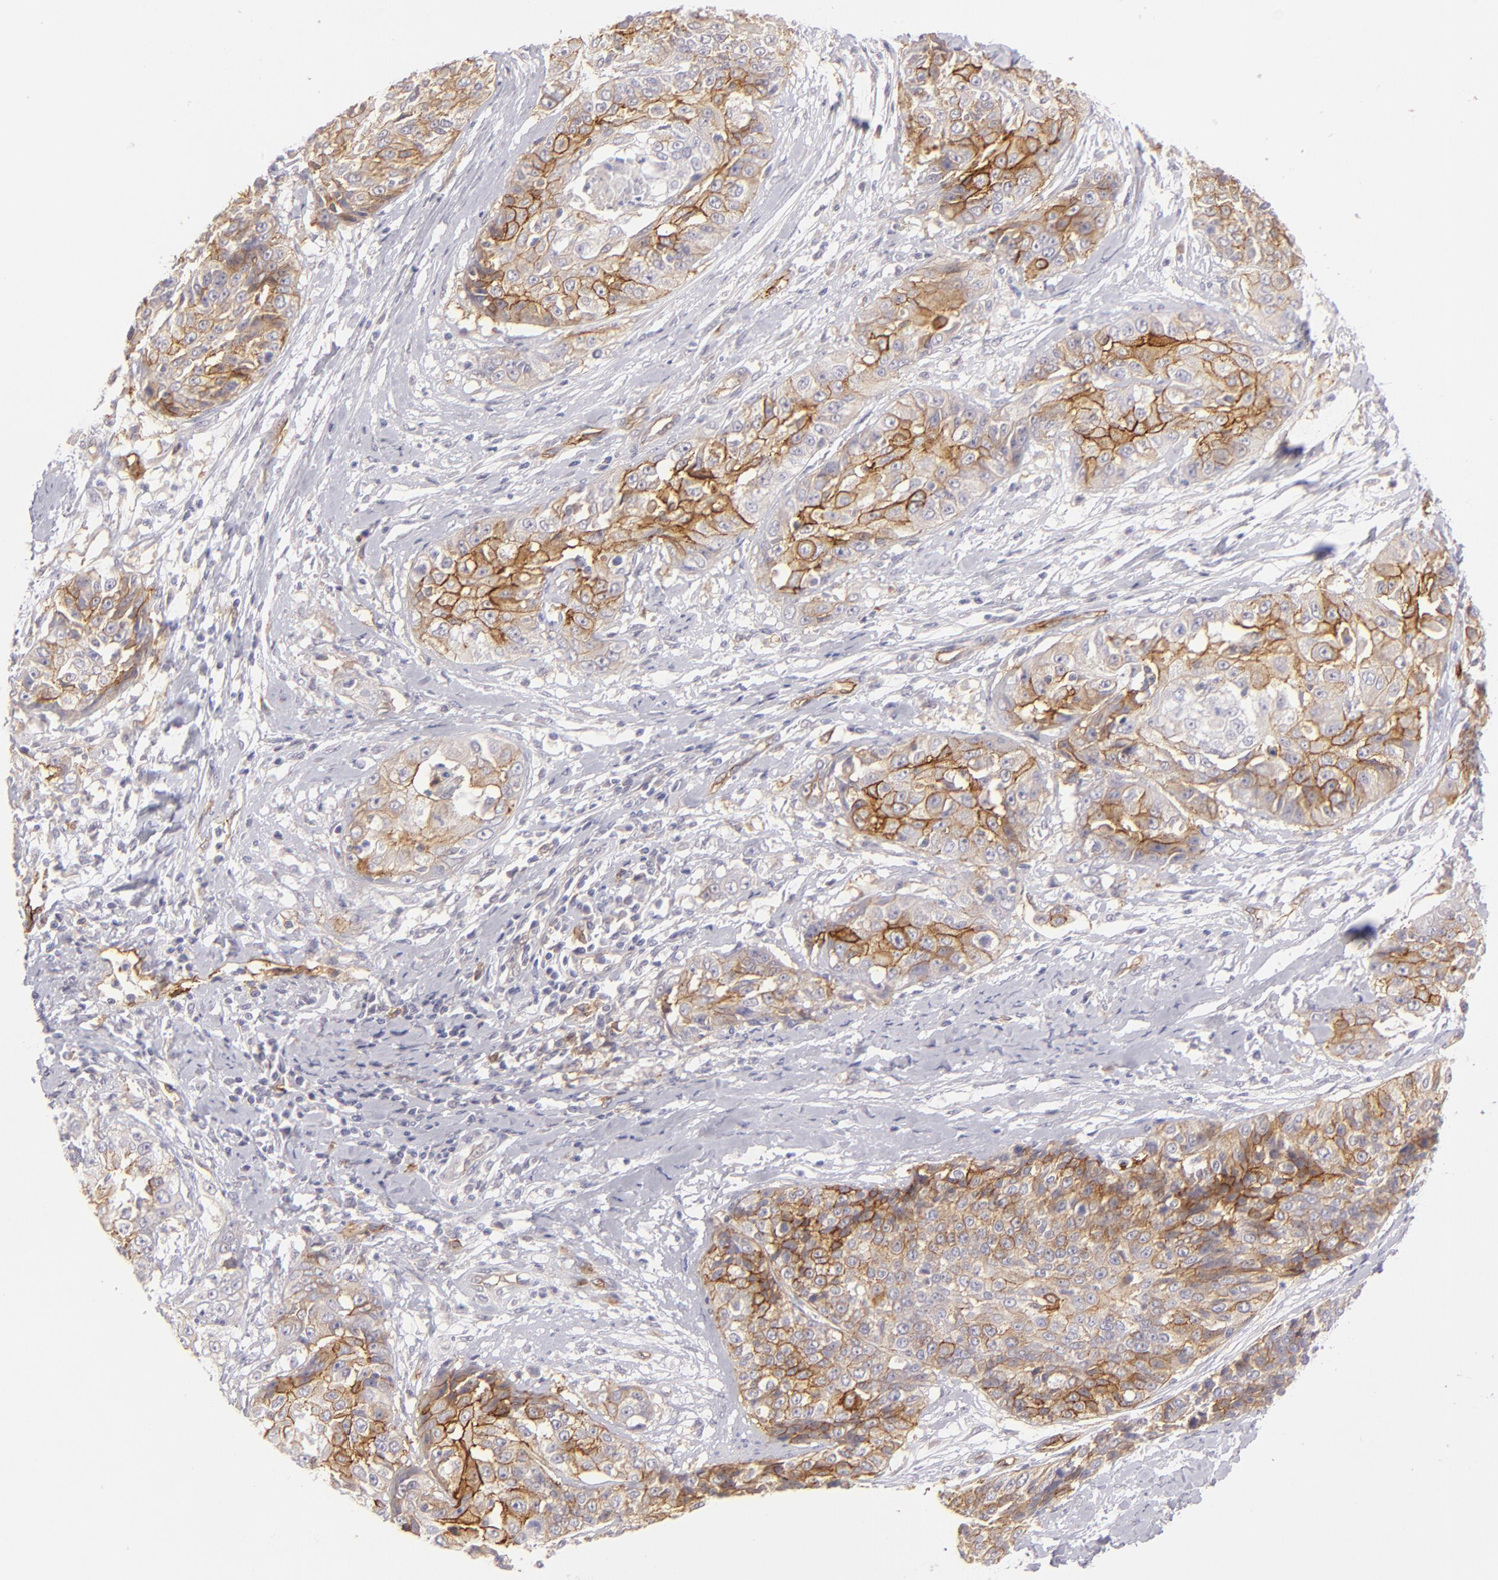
{"staining": {"intensity": "strong", "quantity": ">75%", "location": "cytoplasmic/membranous"}, "tissue": "cervical cancer", "cell_type": "Tumor cells", "image_type": "cancer", "snomed": [{"axis": "morphology", "description": "Squamous cell carcinoma, NOS"}, {"axis": "topography", "description": "Cervix"}], "caption": "Cervical squamous cell carcinoma tissue exhibits strong cytoplasmic/membranous staining in about >75% of tumor cells, visualized by immunohistochemistry.", "gene": "THBD", "patient": {"sex": "female", "age": 64}}